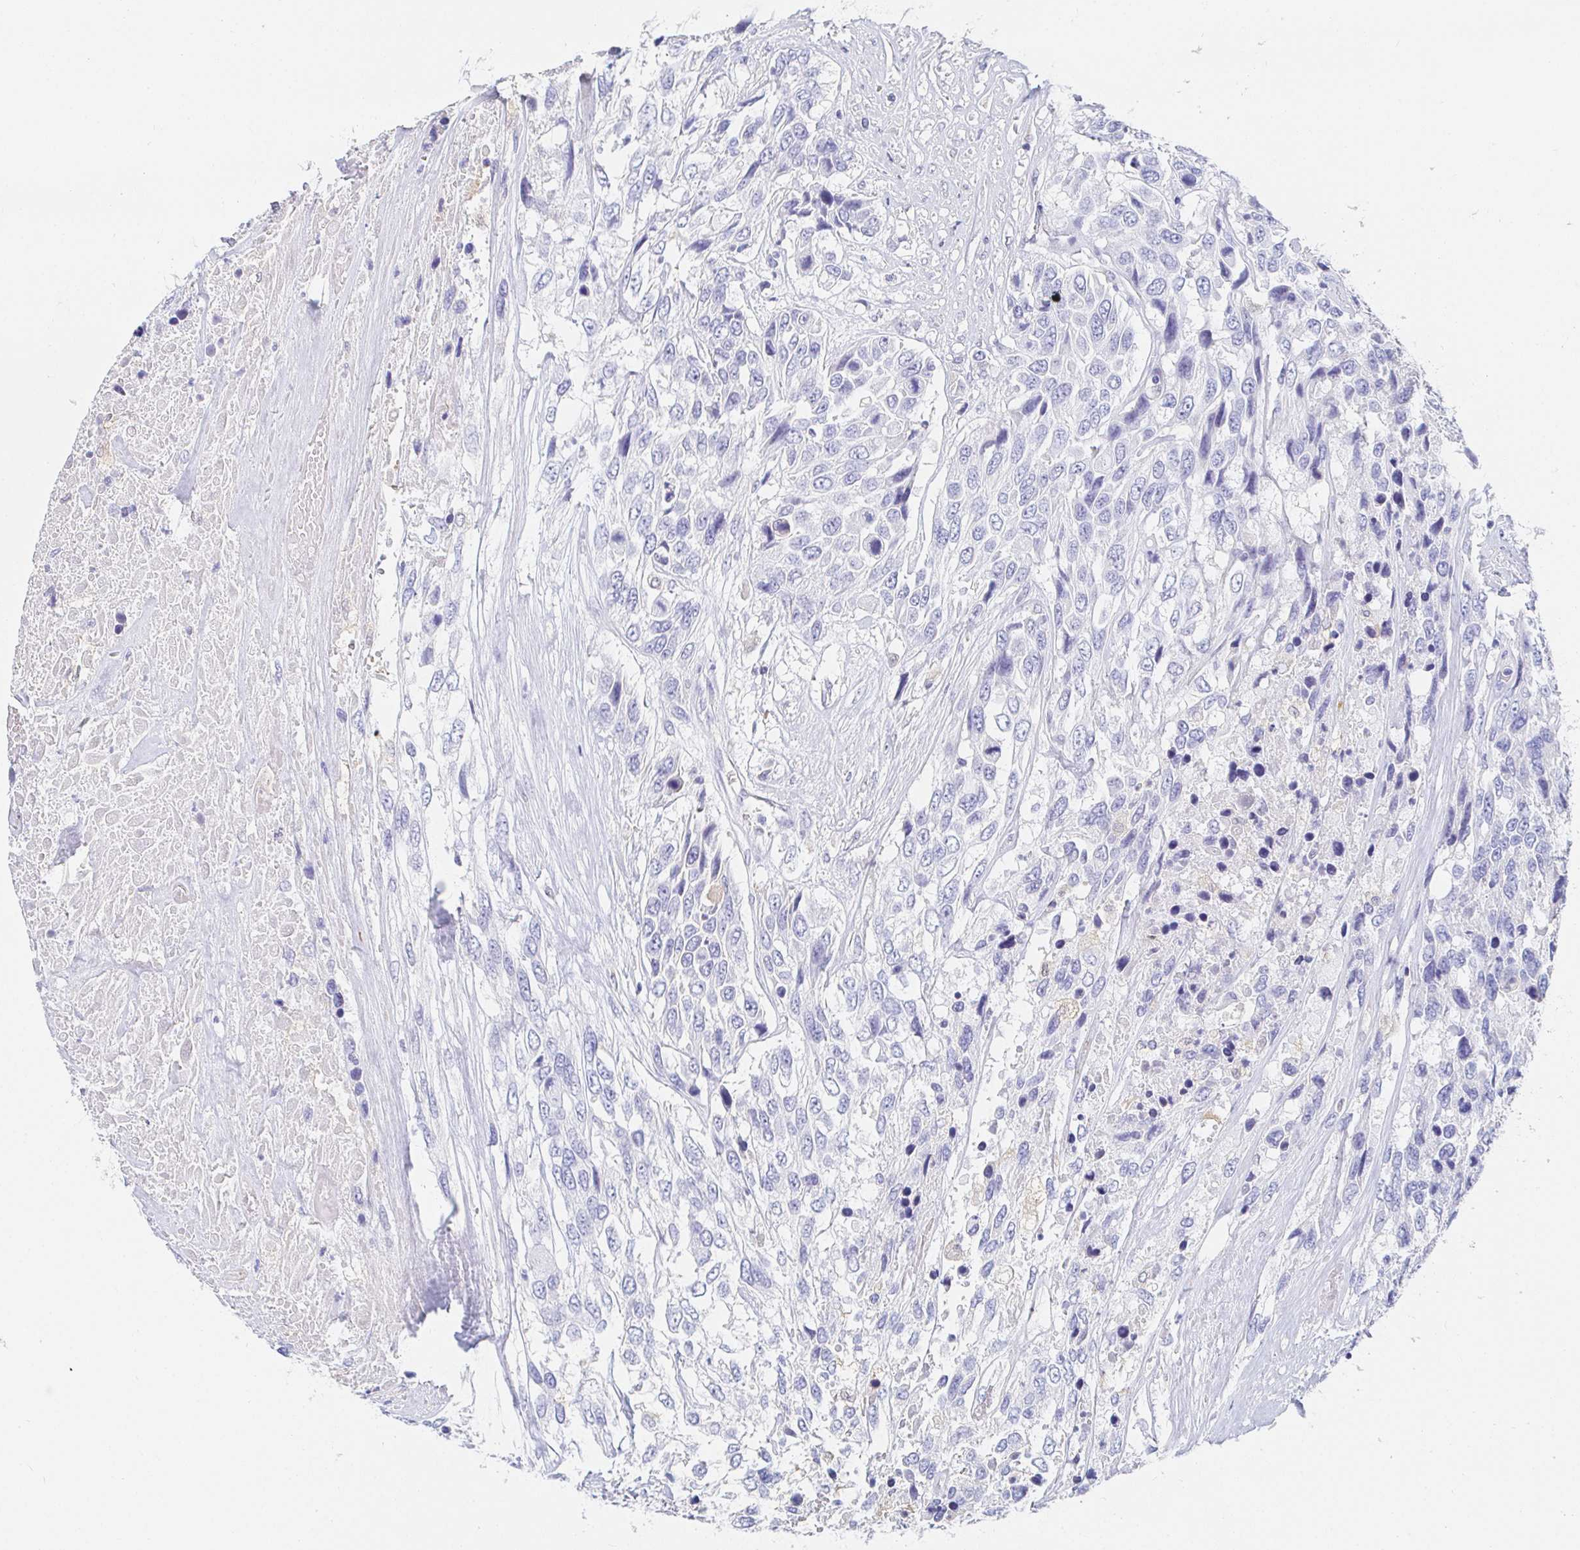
{"staining": {"intensity": "negative", "quantity": "none", "location": "none"}, "tissue": "urothelial cancer", "cell_type": "Tumor cells", "image_type": "cancer", "snomed": [{"axis": "morphology", "description": "Urothelial carcinoma, High grade"}, {"axis": "topography", "description": "Urinary bladder"}], "caption": "There is no significant positivity in tumor cells of urothelial carcinoma (high-grade).", "gene": "PDE6B", "patient": {"sex": "female", "age": 70}}